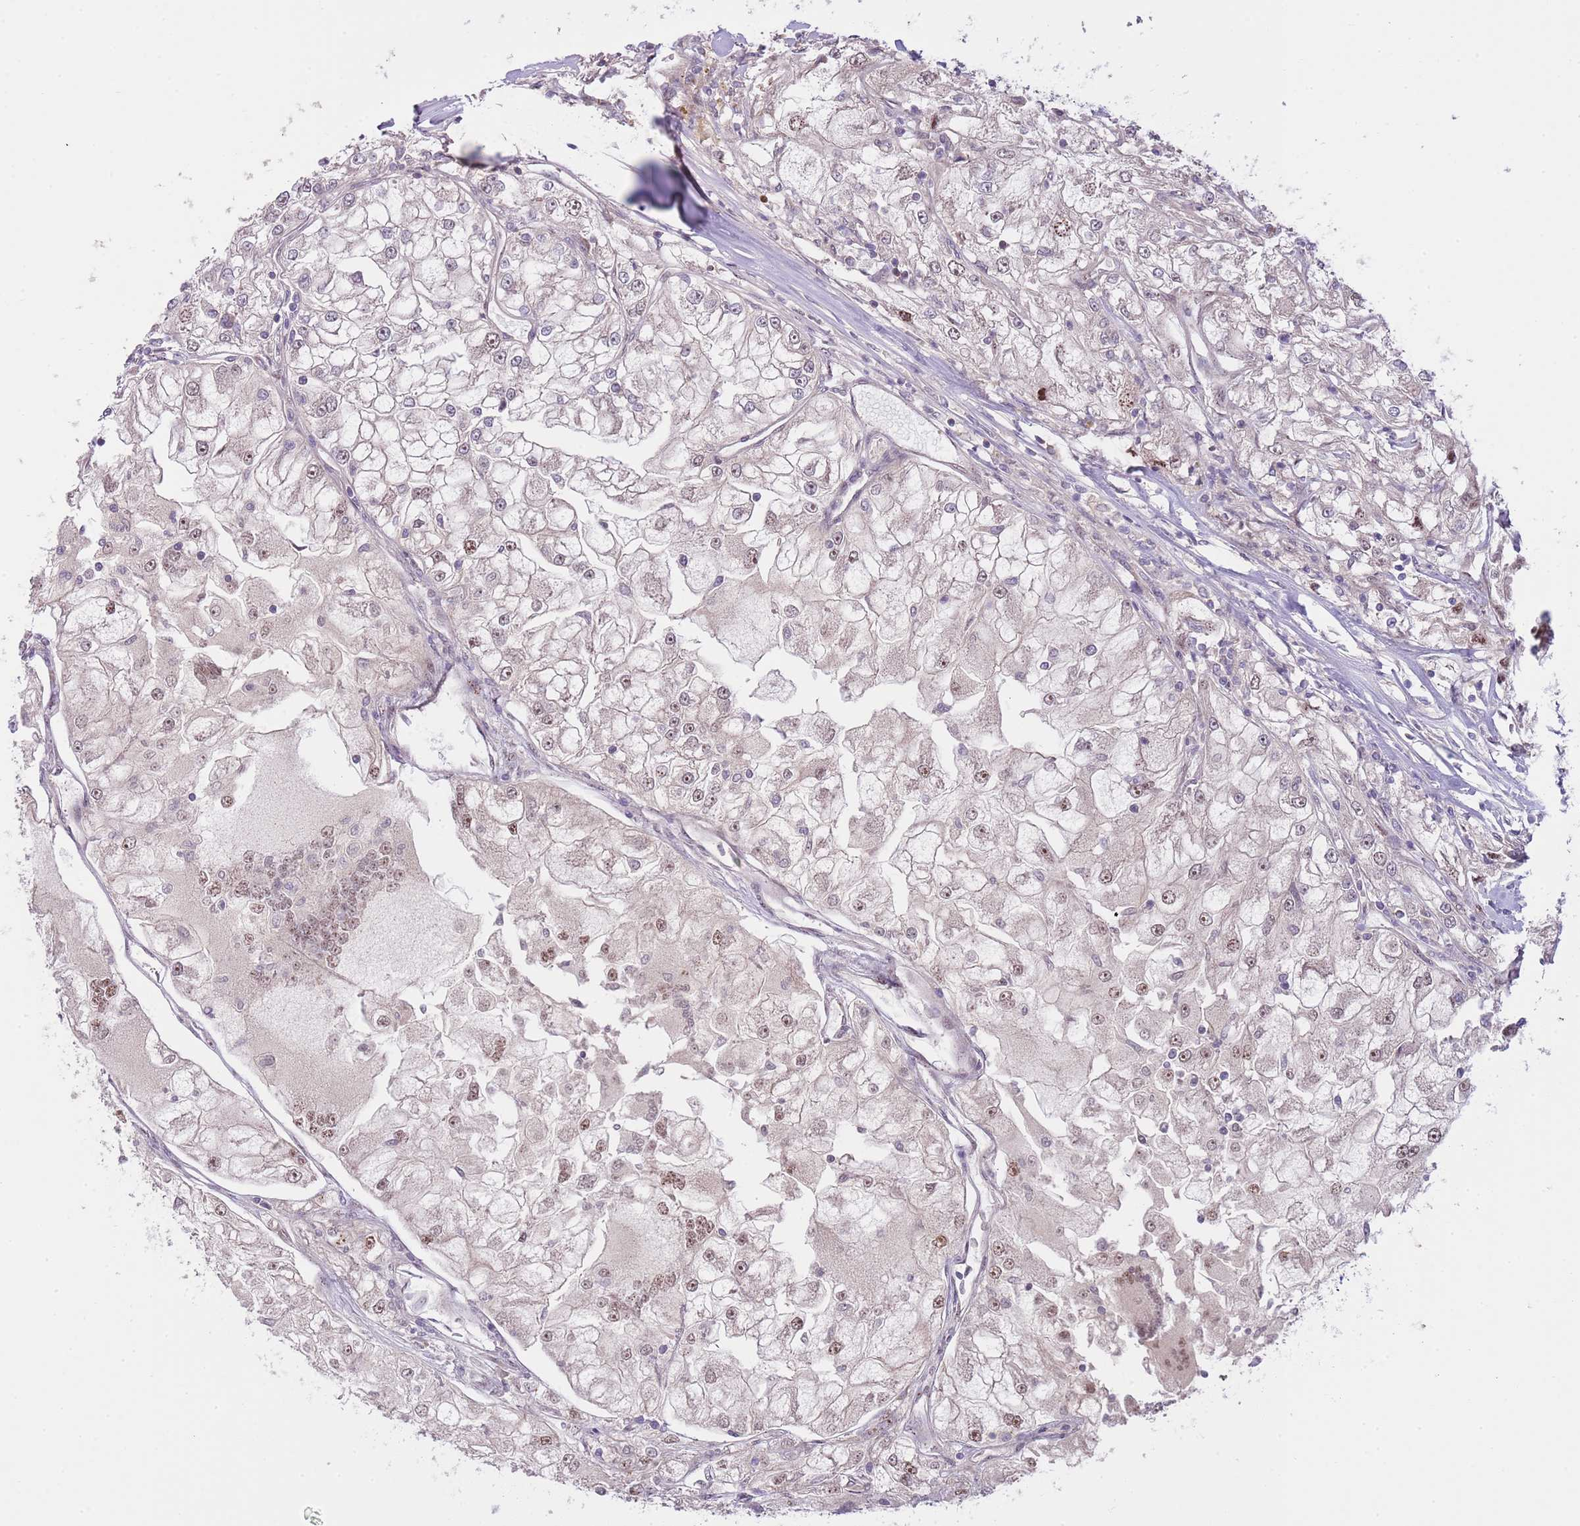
{"staining": {"intensity": "weak", "quantity": "25%-75%", "location": "nuclear"}, "tissue": "renal cancer", "cell_type": "Tumor cells", "image_type": "cancer", "snomed": [{"axis": "morphology", "description": "Adenocarcinoma, NOS"}, {"axis": "topography", "description": "Kidney"}], "caption": "This is a photomicrograph of immunohistochemistry (IHC) staining of adenocarcinoma (renal), which shows weak expression in the nuclear of tumor cells.", "gene": "PRR16", "patient": {"sex": "female", "age": 72}}